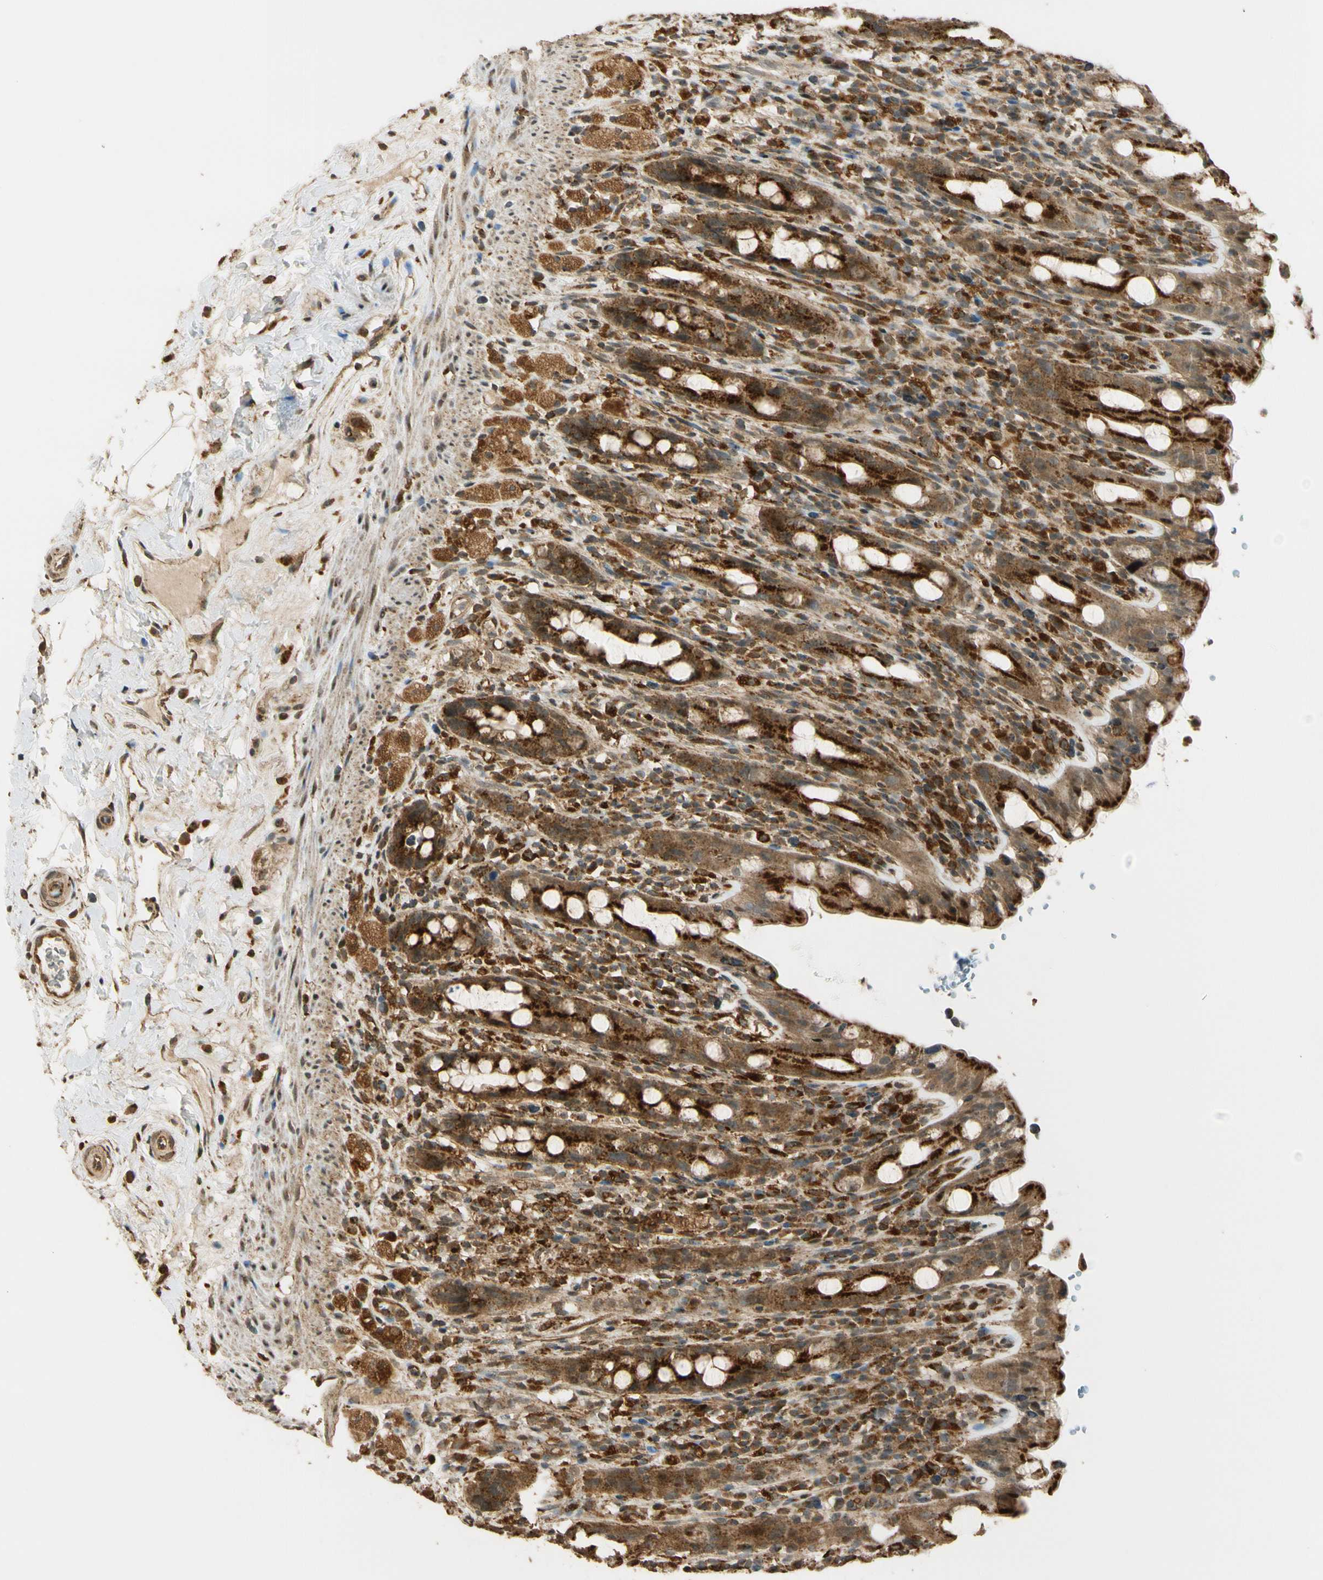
{"staining": {"intensity": "strong", "quantity": ">75%", "location": "cytoplasmic/membranous"}, "tissue": "rectum", "cell_type": "Glandular cells", "image_type": "normal", "snomed": [{"axis": "morphology", "description": "Normal tissue, NOS"}, {"axis": "topography", "description": "Rectum"}], "caption": "Approximately >75% of glandular cells in unremarkable rectum show strong cytoplasmic/membranous protein positivity as visualized by brown immunohistochemical staining.", "gene": "LAMTOR1", "patient": {"sex": "male", "age": 44}}